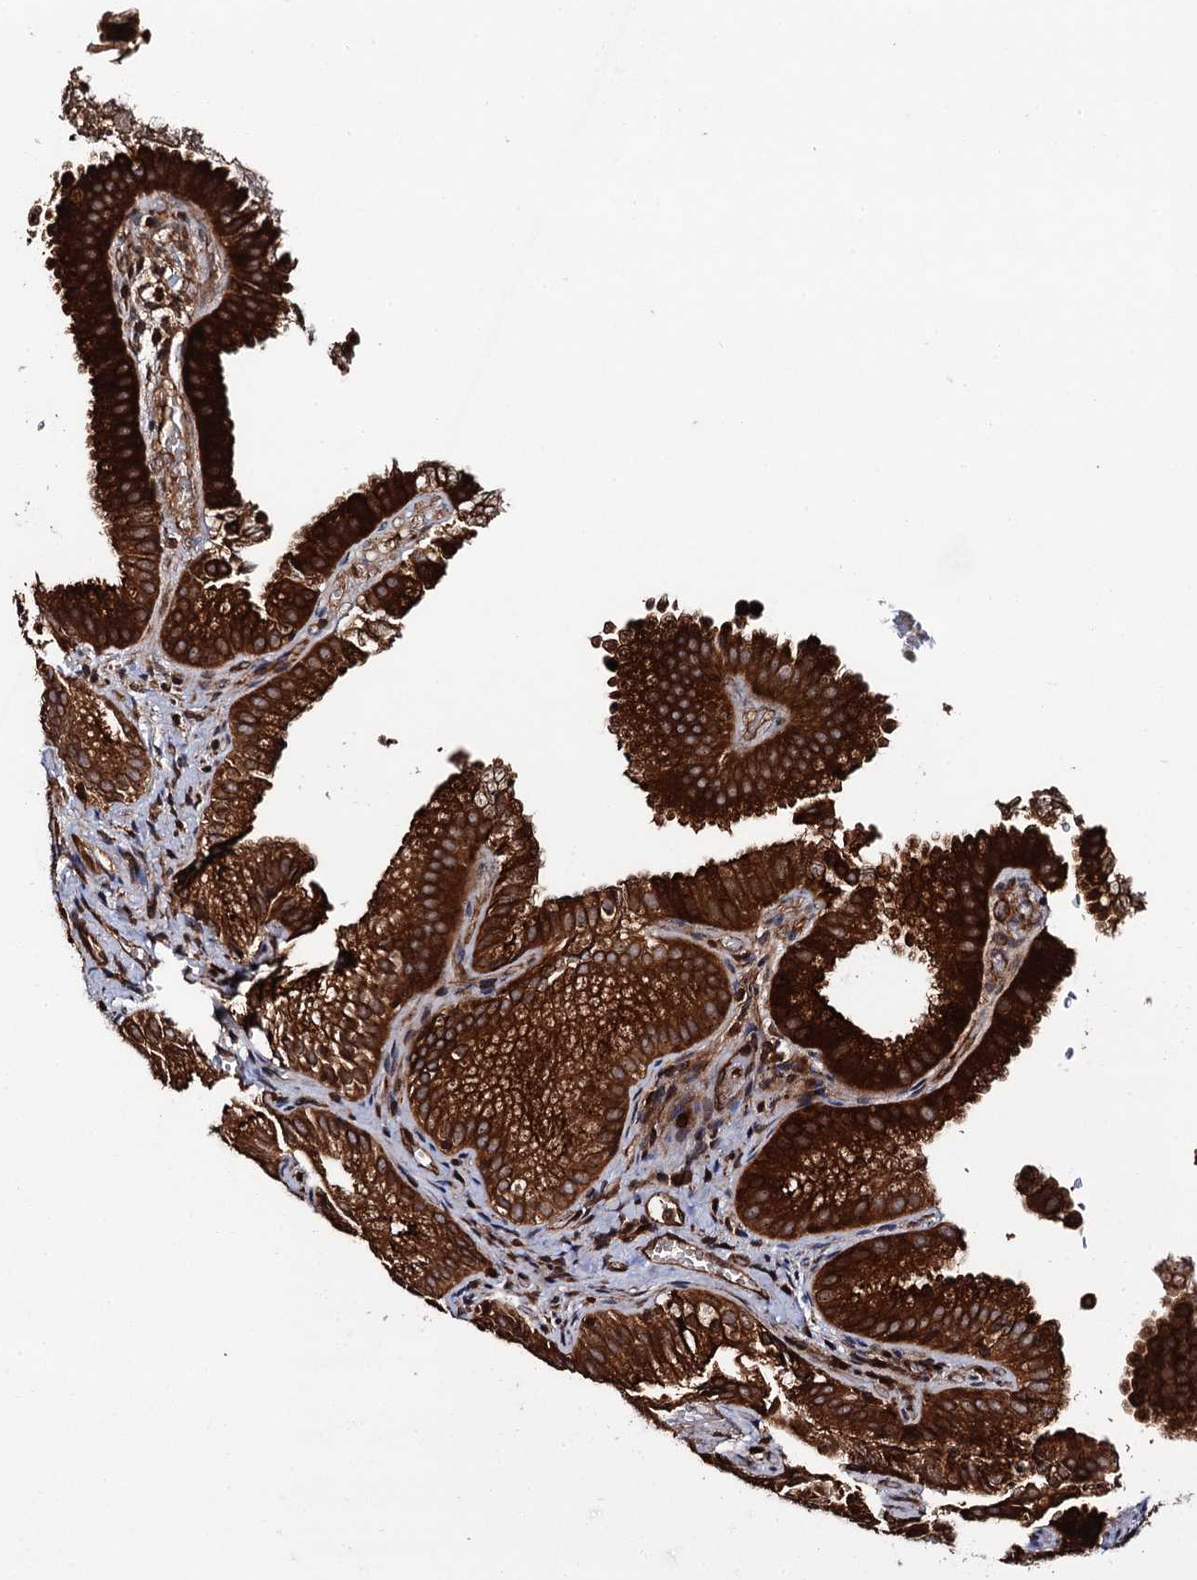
{"staining": {"intensity": "strong", "quantity": ">75%", "location": "cytoplasmic/membranous"}, "tissue": "gallbladder", "cell_type": "Glandular cells", "image_type": "normal", "snomed": [{"axis": "morphology", "description": "Normal tissue, NOS"}, {"axis": "topography", "description": "Gallbladder"}], "caption": "High-power microscopy captured an immunohistochemistry (IHC) photomicrograph of benign gallbladder, revealing strong cytoplasmic/membranous staining in about >75% of glandular cells. Immunohistochemistry (ihc) stains the protein in brown and the nuclei are stained blue.", "gene": "BORA", "patient": {"sex": "female", "age": 30}}